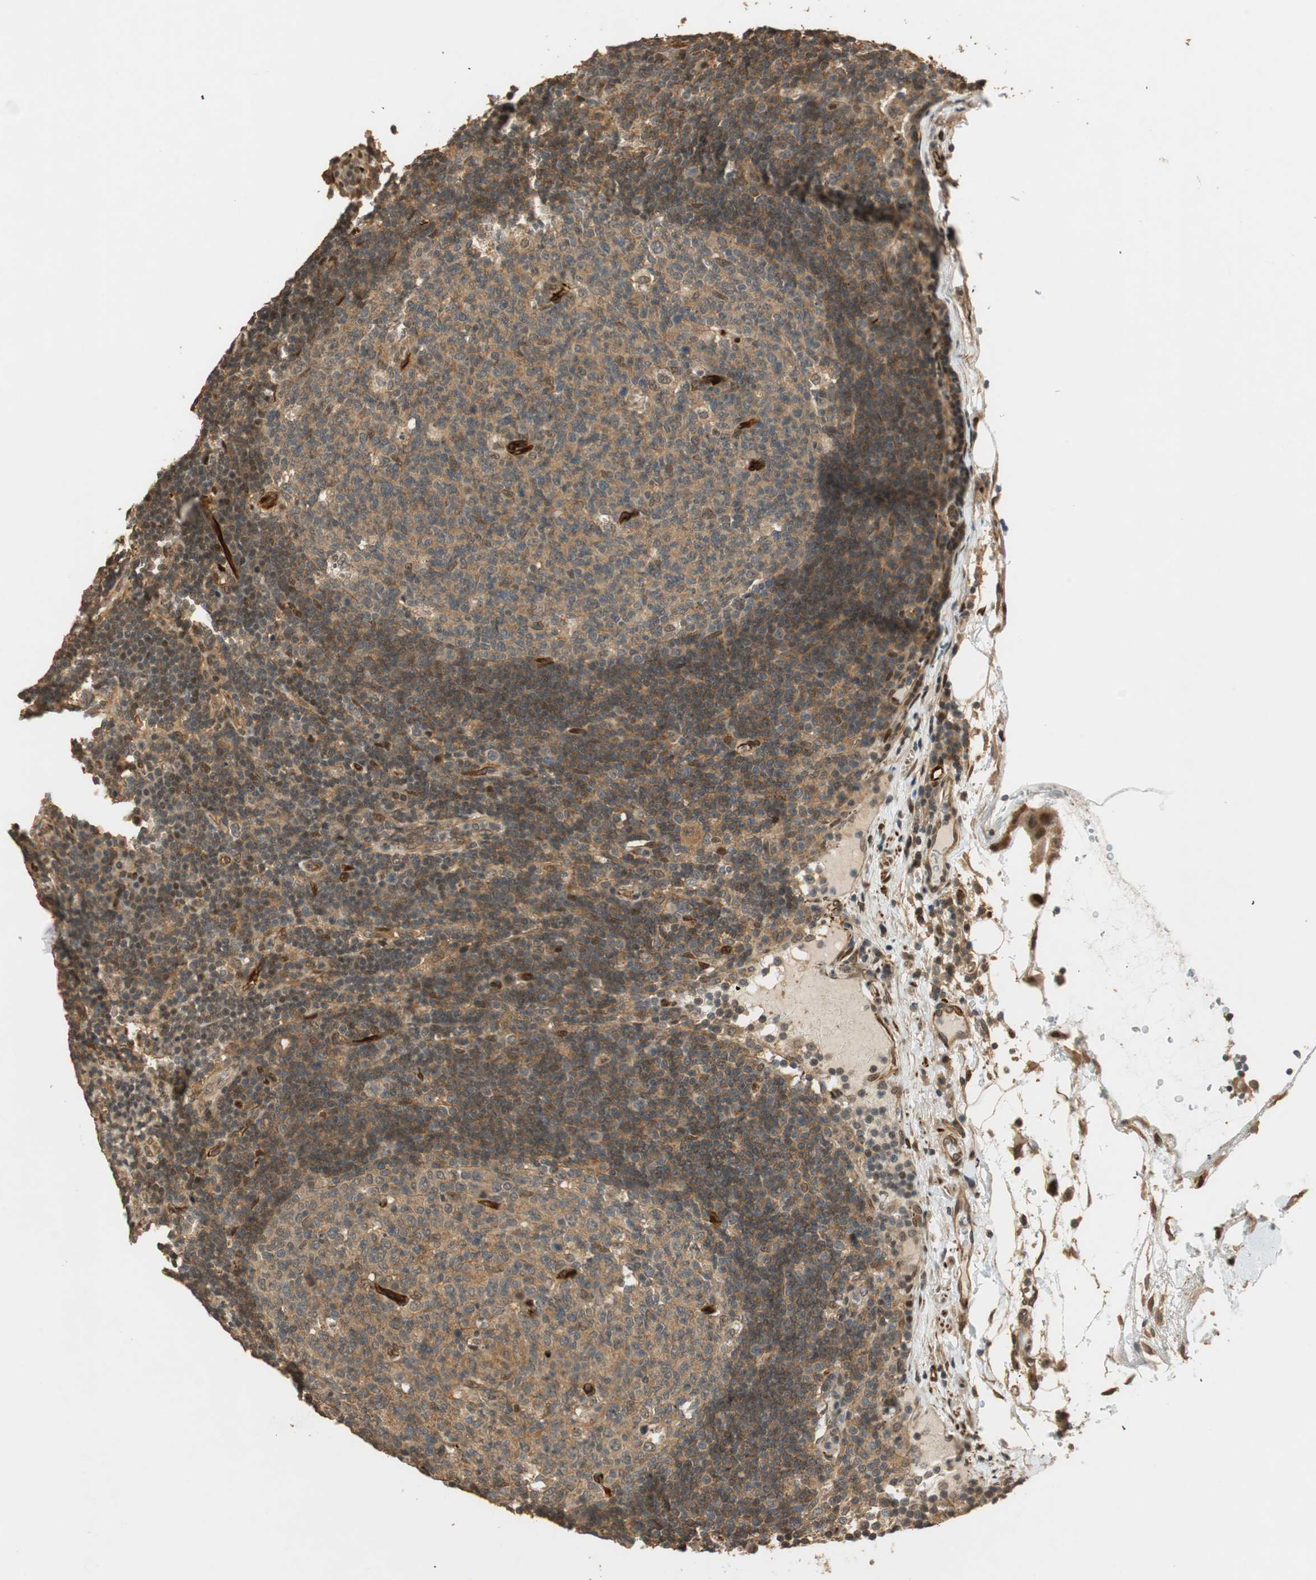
{"staining": {"intensity": "weak", "quantity": ">75%", "location": "cytoplasmic/membranous"}, "tissue": "lymph node", "cell_type": "Germinal center cells", "image_type": "normal", "snomed": [{"axis": "morphology", "description": "Normal tissue, NOS"}, {"axis": "morphology", "description": "Squamous cell carcinoma, metastatic, NOS"}, {"axis": "topography", "description": "Lymph node"}], "caption": "Germinal center cells exhibit low levels of weak cytoplasmic/membranous expression in about >75% of cells in normal lymph node.", "gene": "NES", "patient": {"sex": "female", "age": 53}}